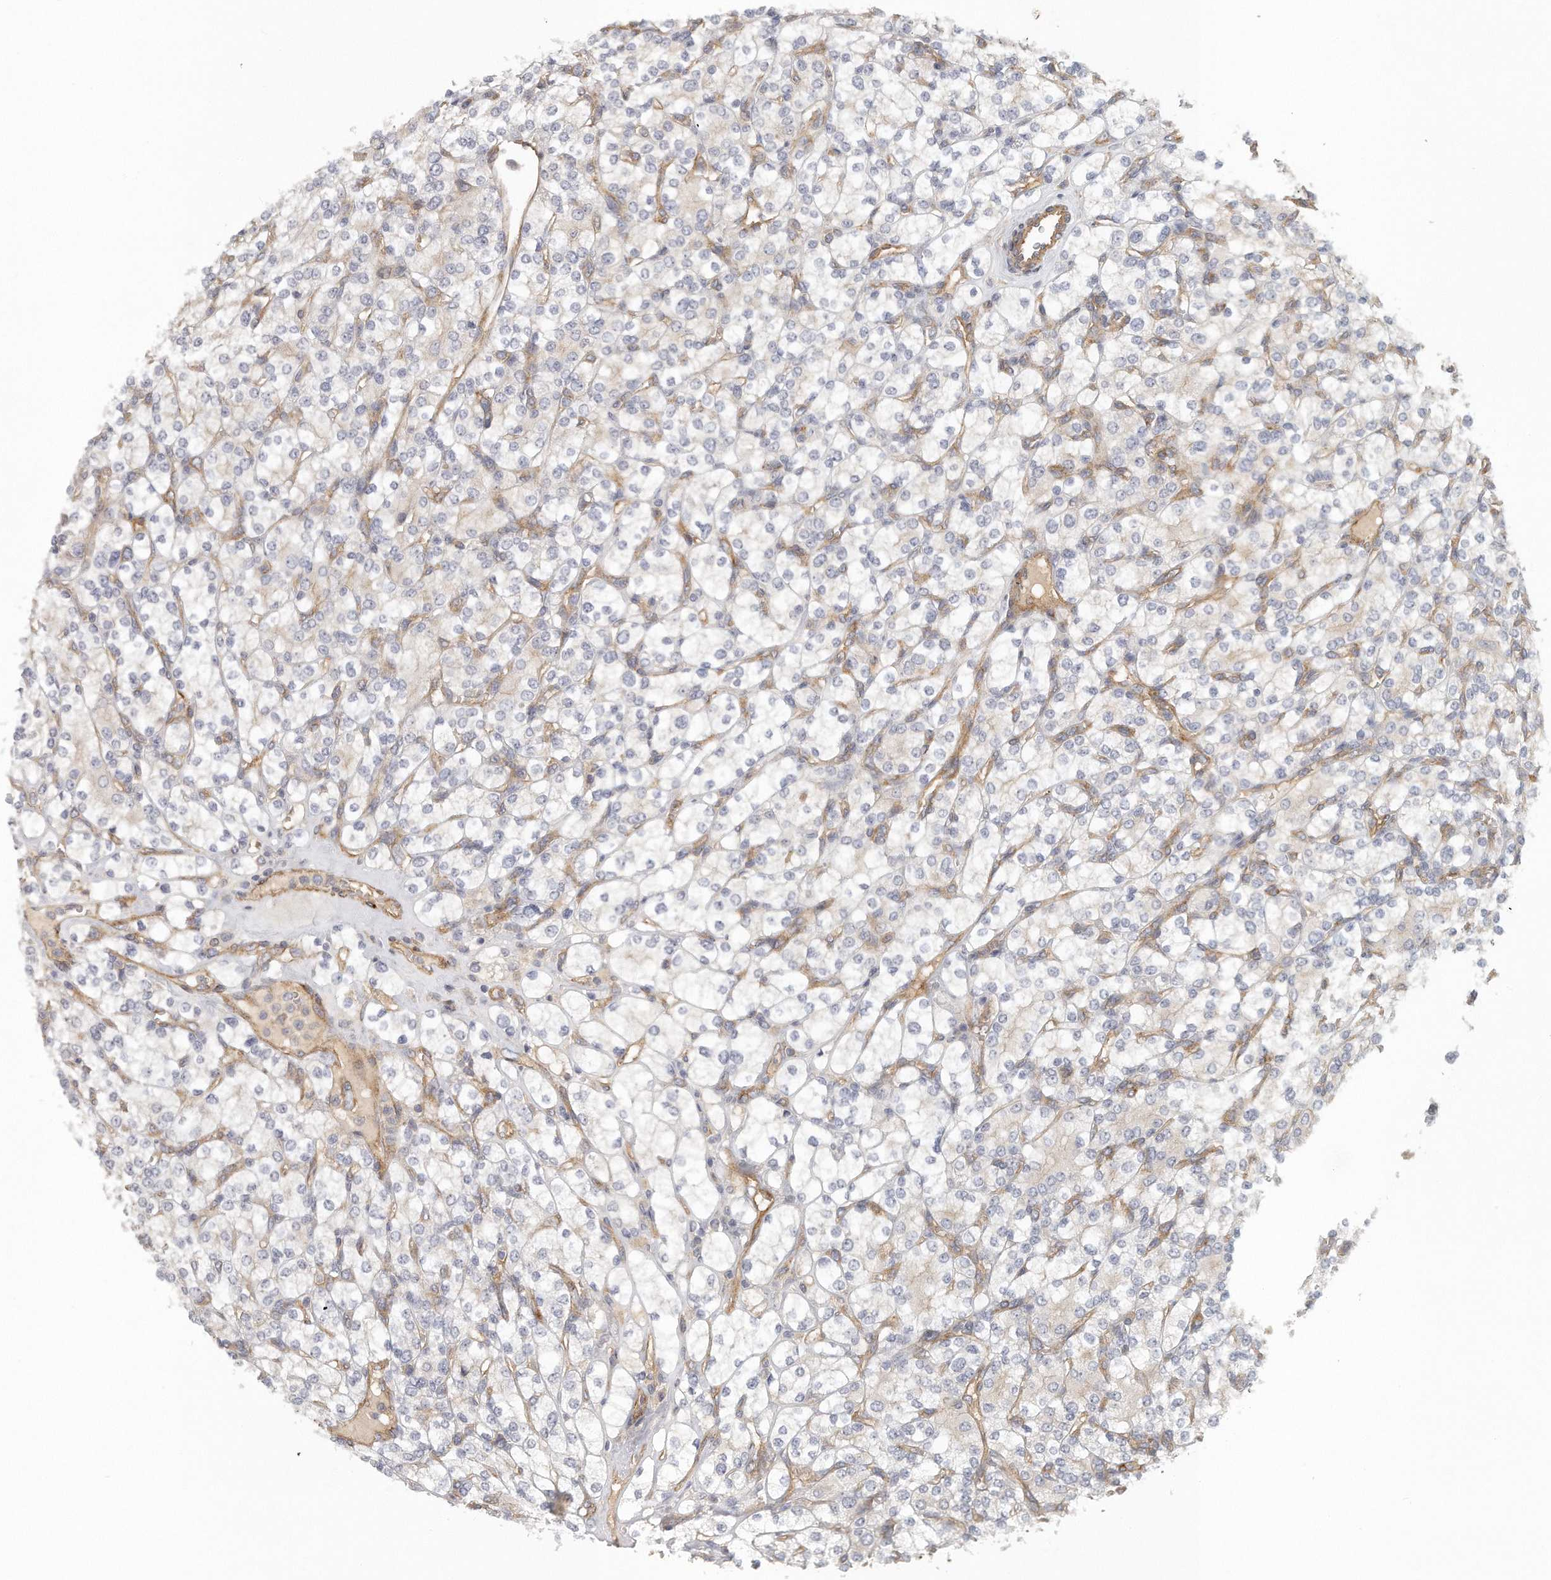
{"staining": {"intensity": "negative", "quantity": "none", "location": "none"}, "tissue": "renal cancer", "cell_type": "Tumor cells", "image_type": "cancer", "snomed": [{"axis": "morphology", "description": "Adenocarcinoma, NOS"}, {"axis": "topography", "description": "Kidney"}], "caption": "Tumor cells show no significant staining in adenocarcinoma (renal).", "gene": "MTERF4", "patient": {"sex": "male", "age": 77}}